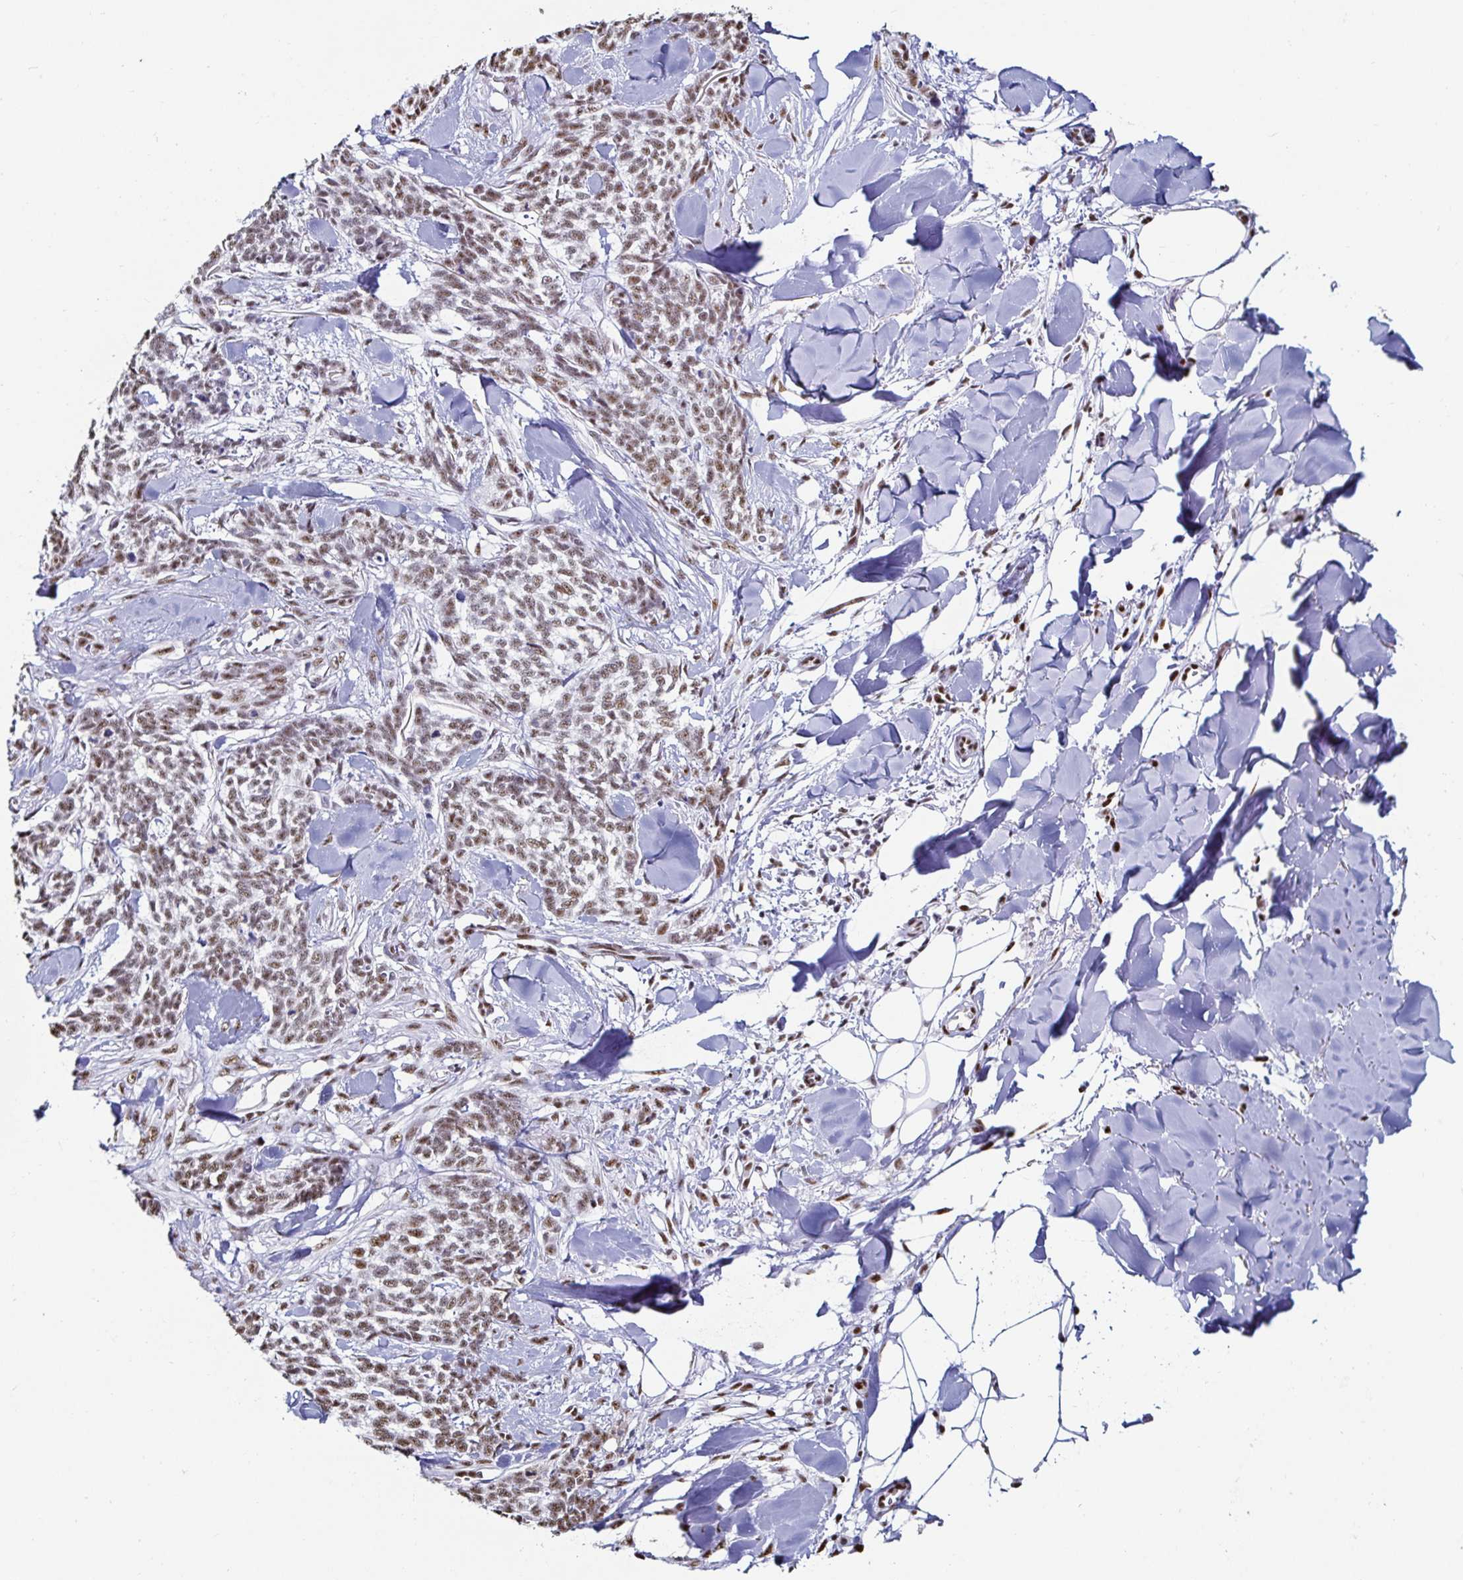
{"staining": {"intensity": "weak", "quantity": ">75%", "location": "nuclear"}, "tissue": "skin cancer", "cell_type": "Tumor cells", "image_type": "cancer", "snomed": [{"axis": "morphology", "description": "Basal cell carcinoma"}, {"axis": "topography", "description": "Skin"}], "caption": "A photomicrograph of skin cancer (basal cell carcinoma) stained for a protein reveals weak nuclear brown staining in tumor cells.", "gene": "DDX39B", "patient": {"sex": "female", "age": 59}}